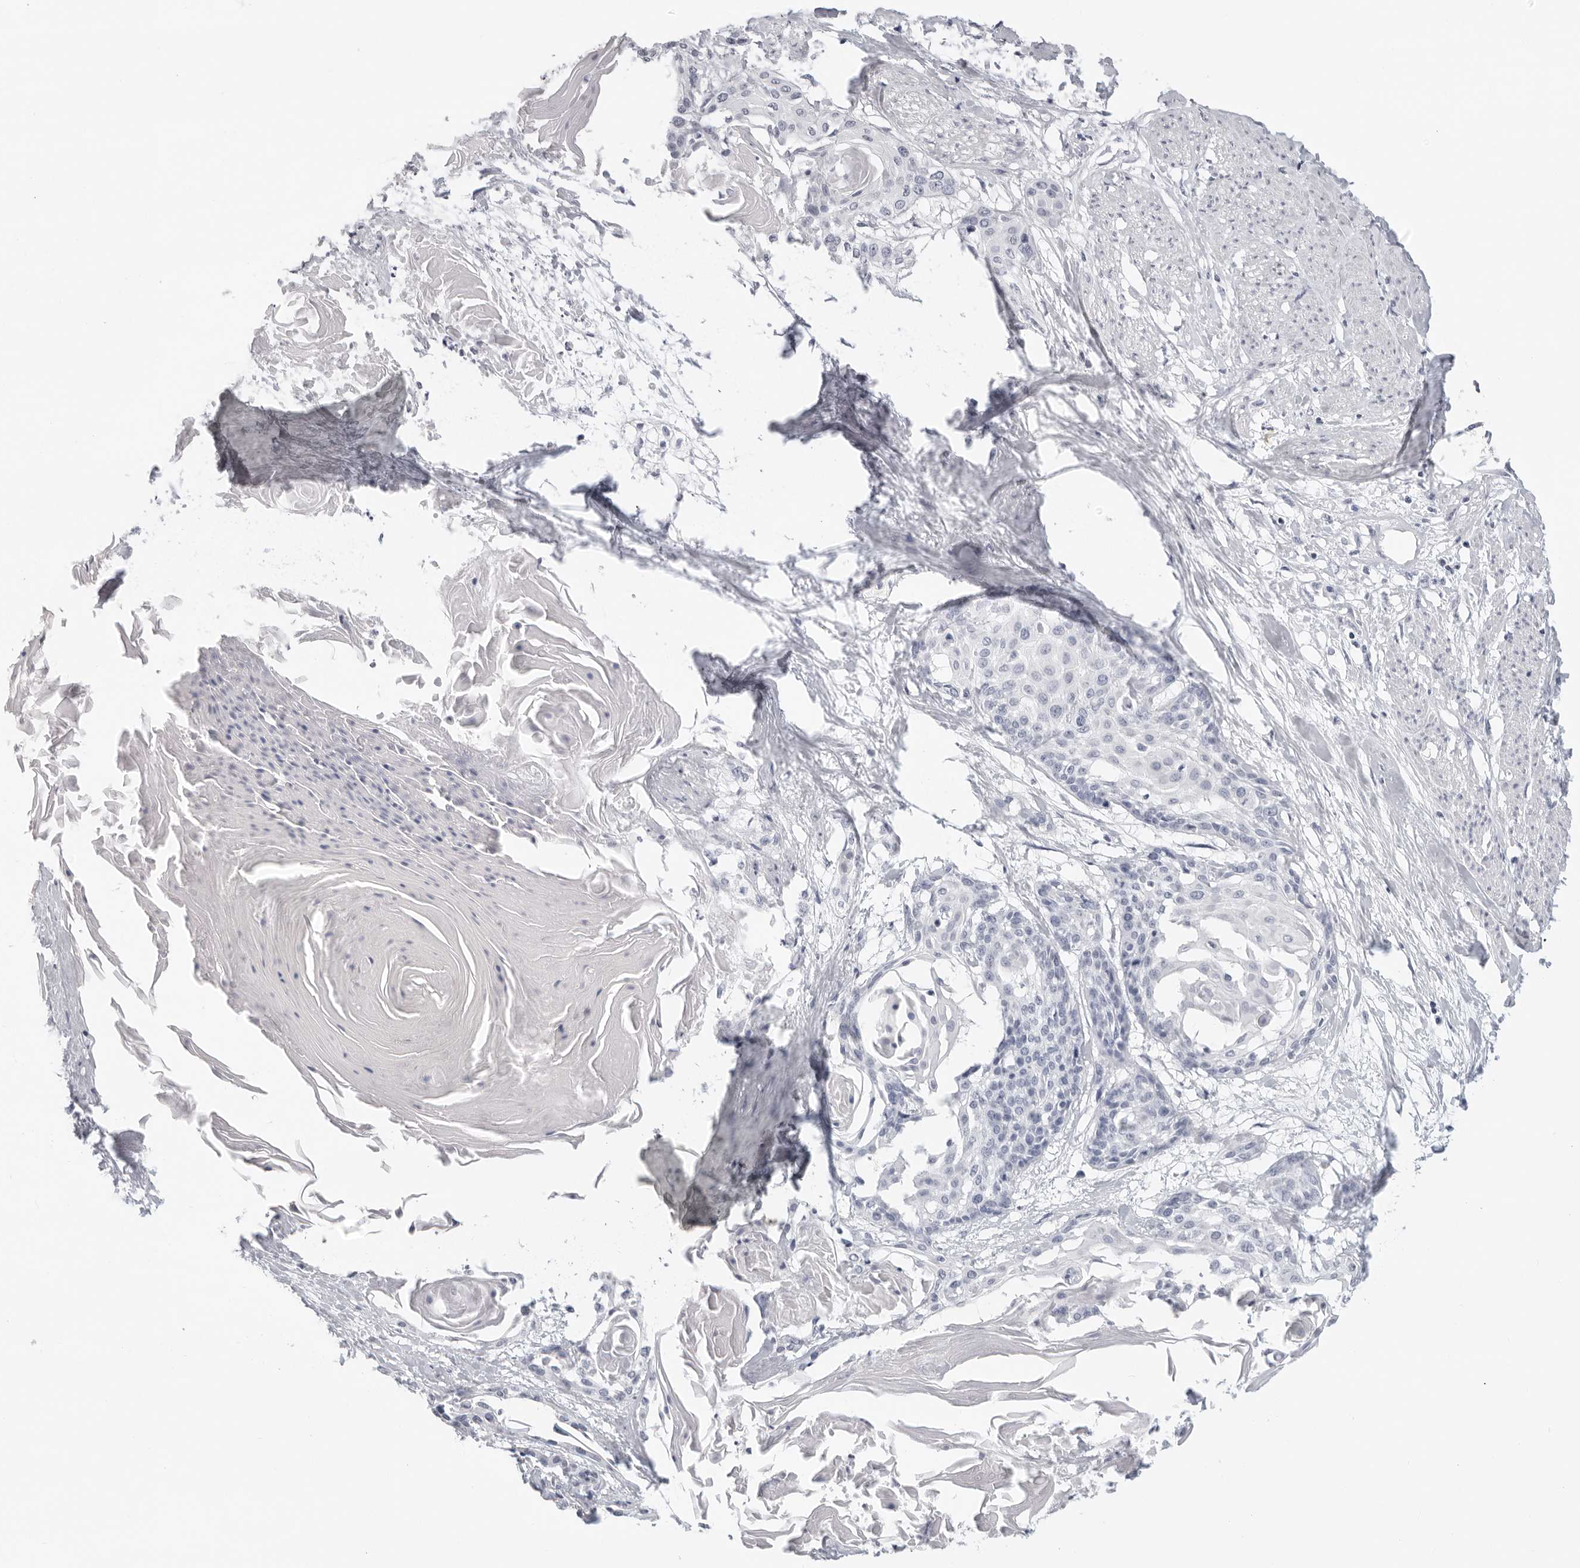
{"staining": {"intensity": "negative", "quantity": "none", "location": "none"}, "tissue": "cervical cancer", "cell_type": "Tumor cells", "image_type": "cancer", "snomed": [{"axis": "morphology", "description": "Squamous cell carcinoma, NOS"}, {"axis": "topography", "description": "Cervix"}], "caption": "This is an immunohistochemistry histopathology image of human cervical cancer (squamous cell carcinoma). There is no expression in tumor cells.", "gene": "AGMAT", "patient": {"sex": "female", "age": 57}}